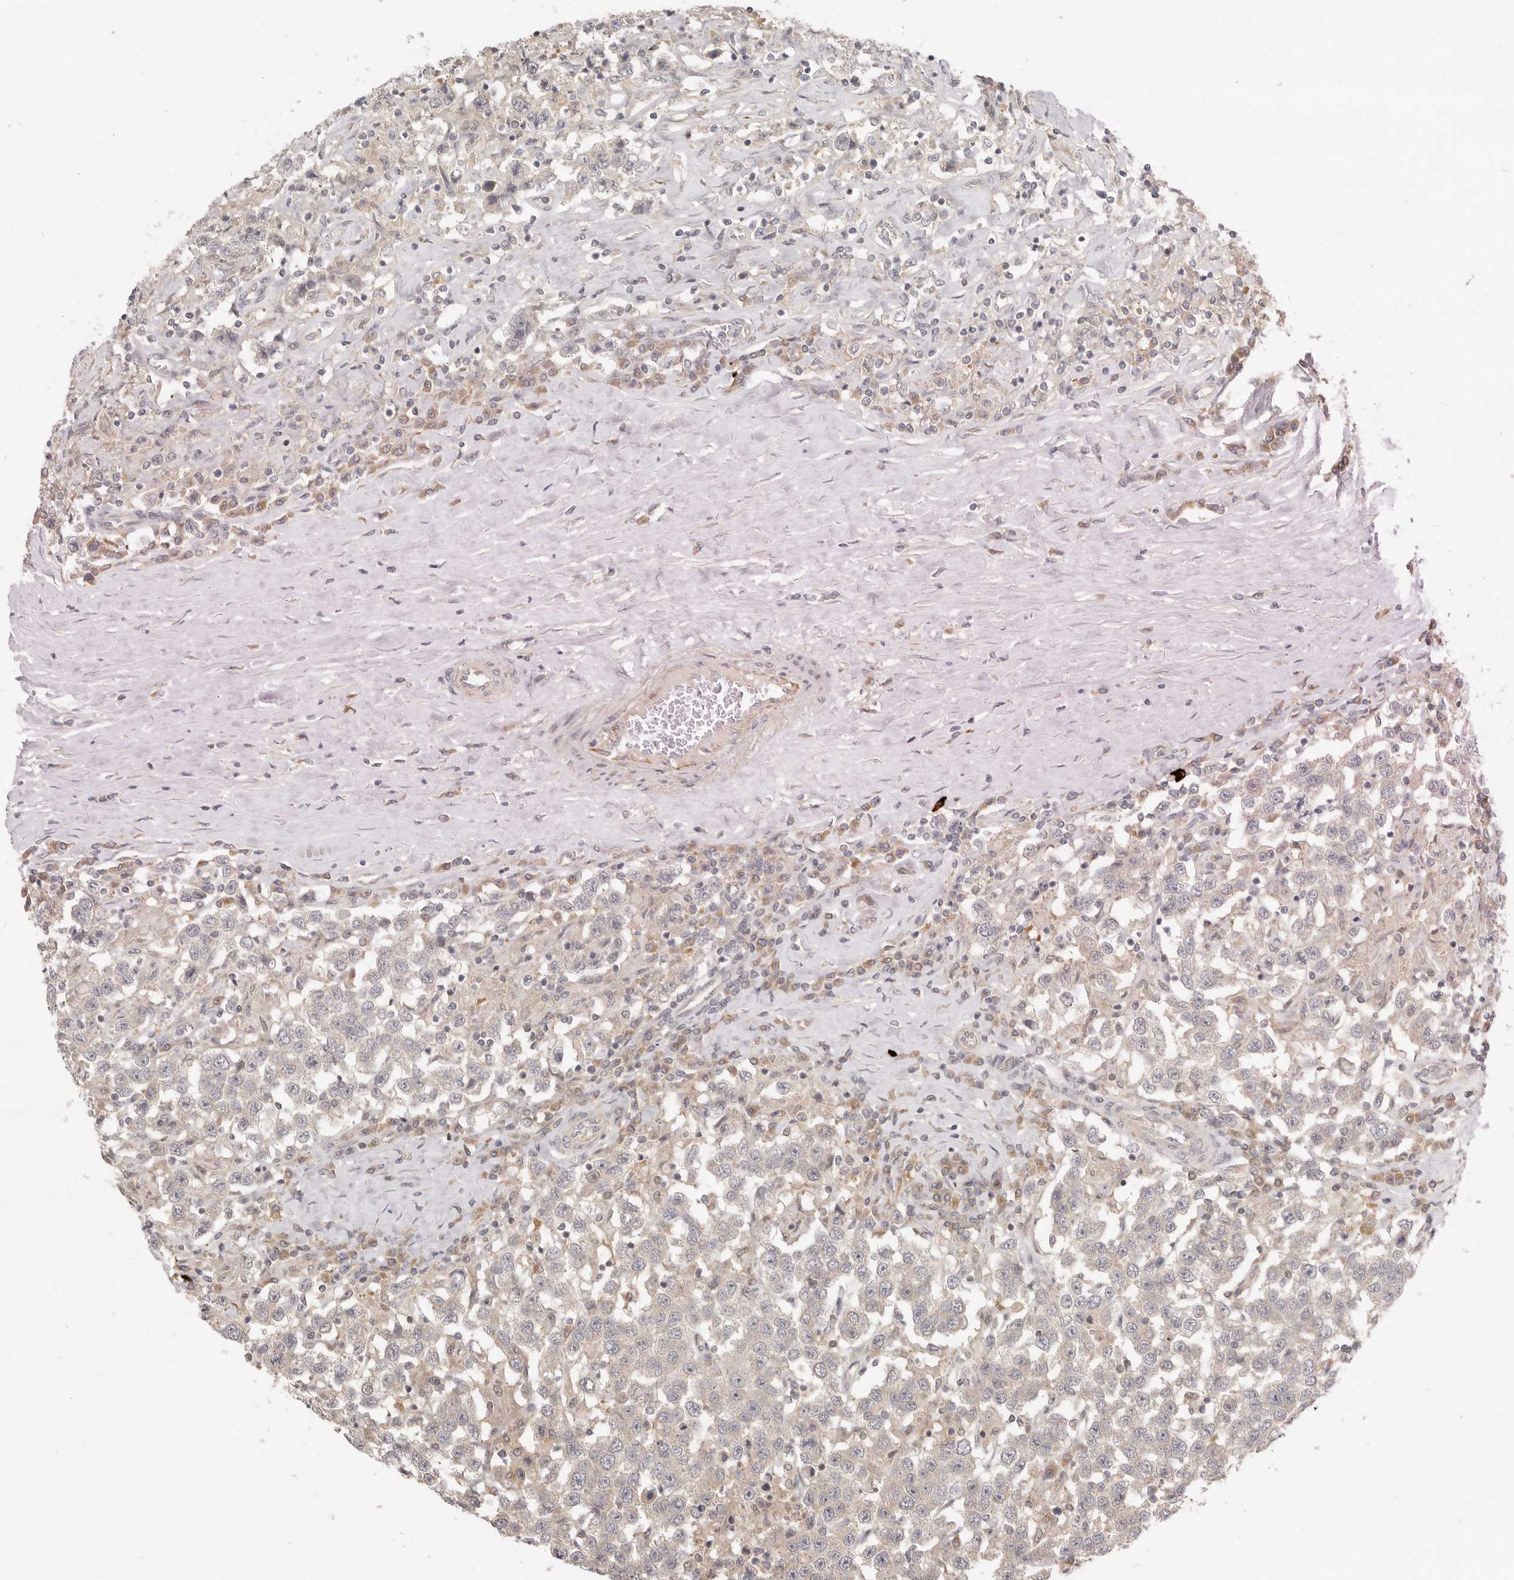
{"staining": {"intensity": "negative", "quantity": "none", "location": "none"}, "tissue": "testis cancer", "cell_type": "Tumor cells", "image_type": "cancer", "snomed": [{"axis": "morphology", "description": "Seminoma, NOS"}, {"axis": "topography", "description": "Testis"}], "caption": "Seminoma (testis) was stained to show a protein in brown. There is no significant positivity in tumor cells.", "gene": "AHDC1", "patient": {"sex": "male", "age": 41}}